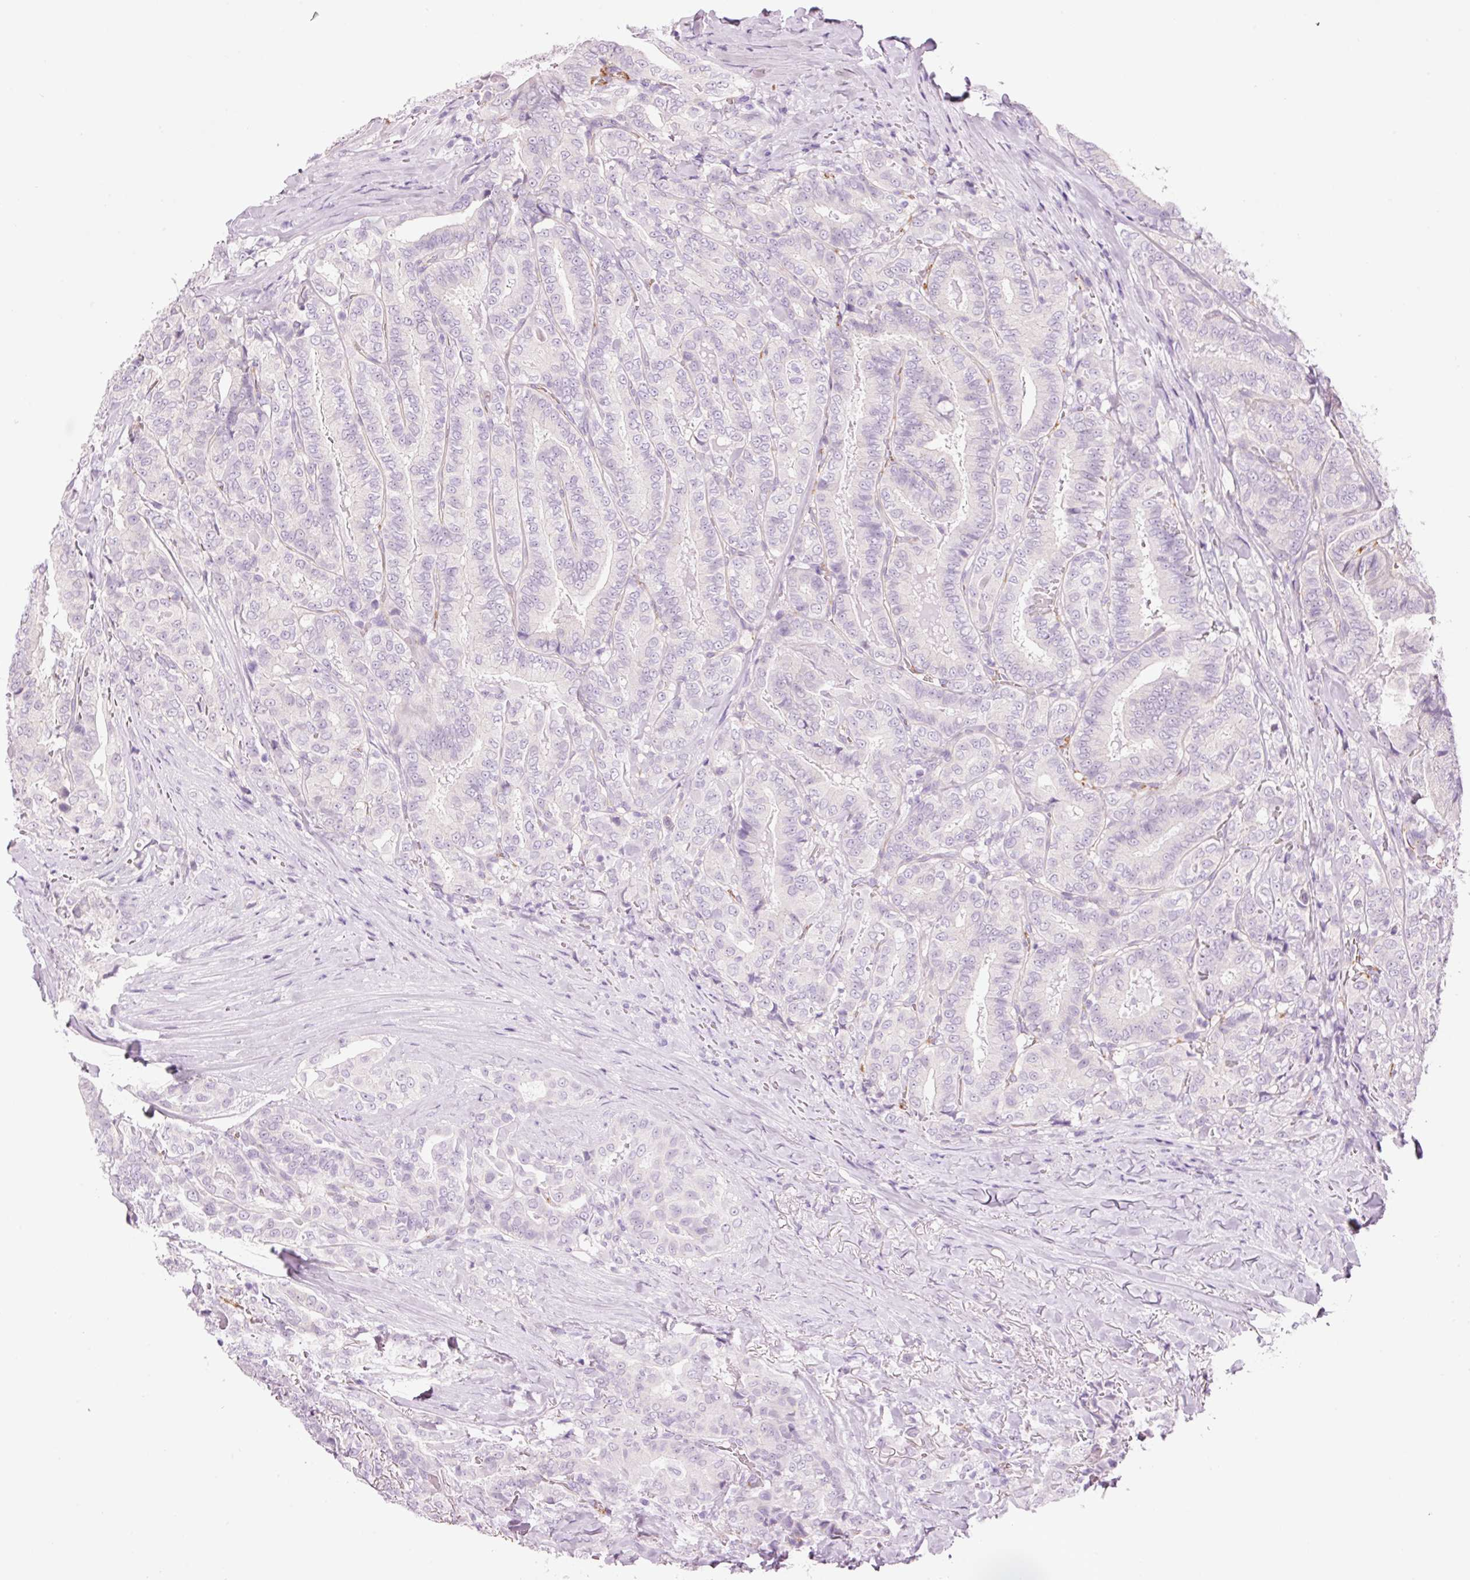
{"staining": {"intensity": "negative", "quantity": "none", "location": "none"}, "tissue": "thyroid cancer", "cell_type": "Tumor cells", "image_type": "cancer", "snomed": [{"axis": "morphology", "description": "Papillary adenocarcinoma, NOS"}, {"axis": "topography", "description": "Thyroid gland"}], "caption": "Immunohistochemistry (IHC) histopathology image of neoplastic tissue: thyroid cancer stained with DAB (3,3'-diaminobenzidine) displays no significant protein staining in tumor cells.", "gene": "HSPA4L", "patient": {"sex": "male", "age": 61}}